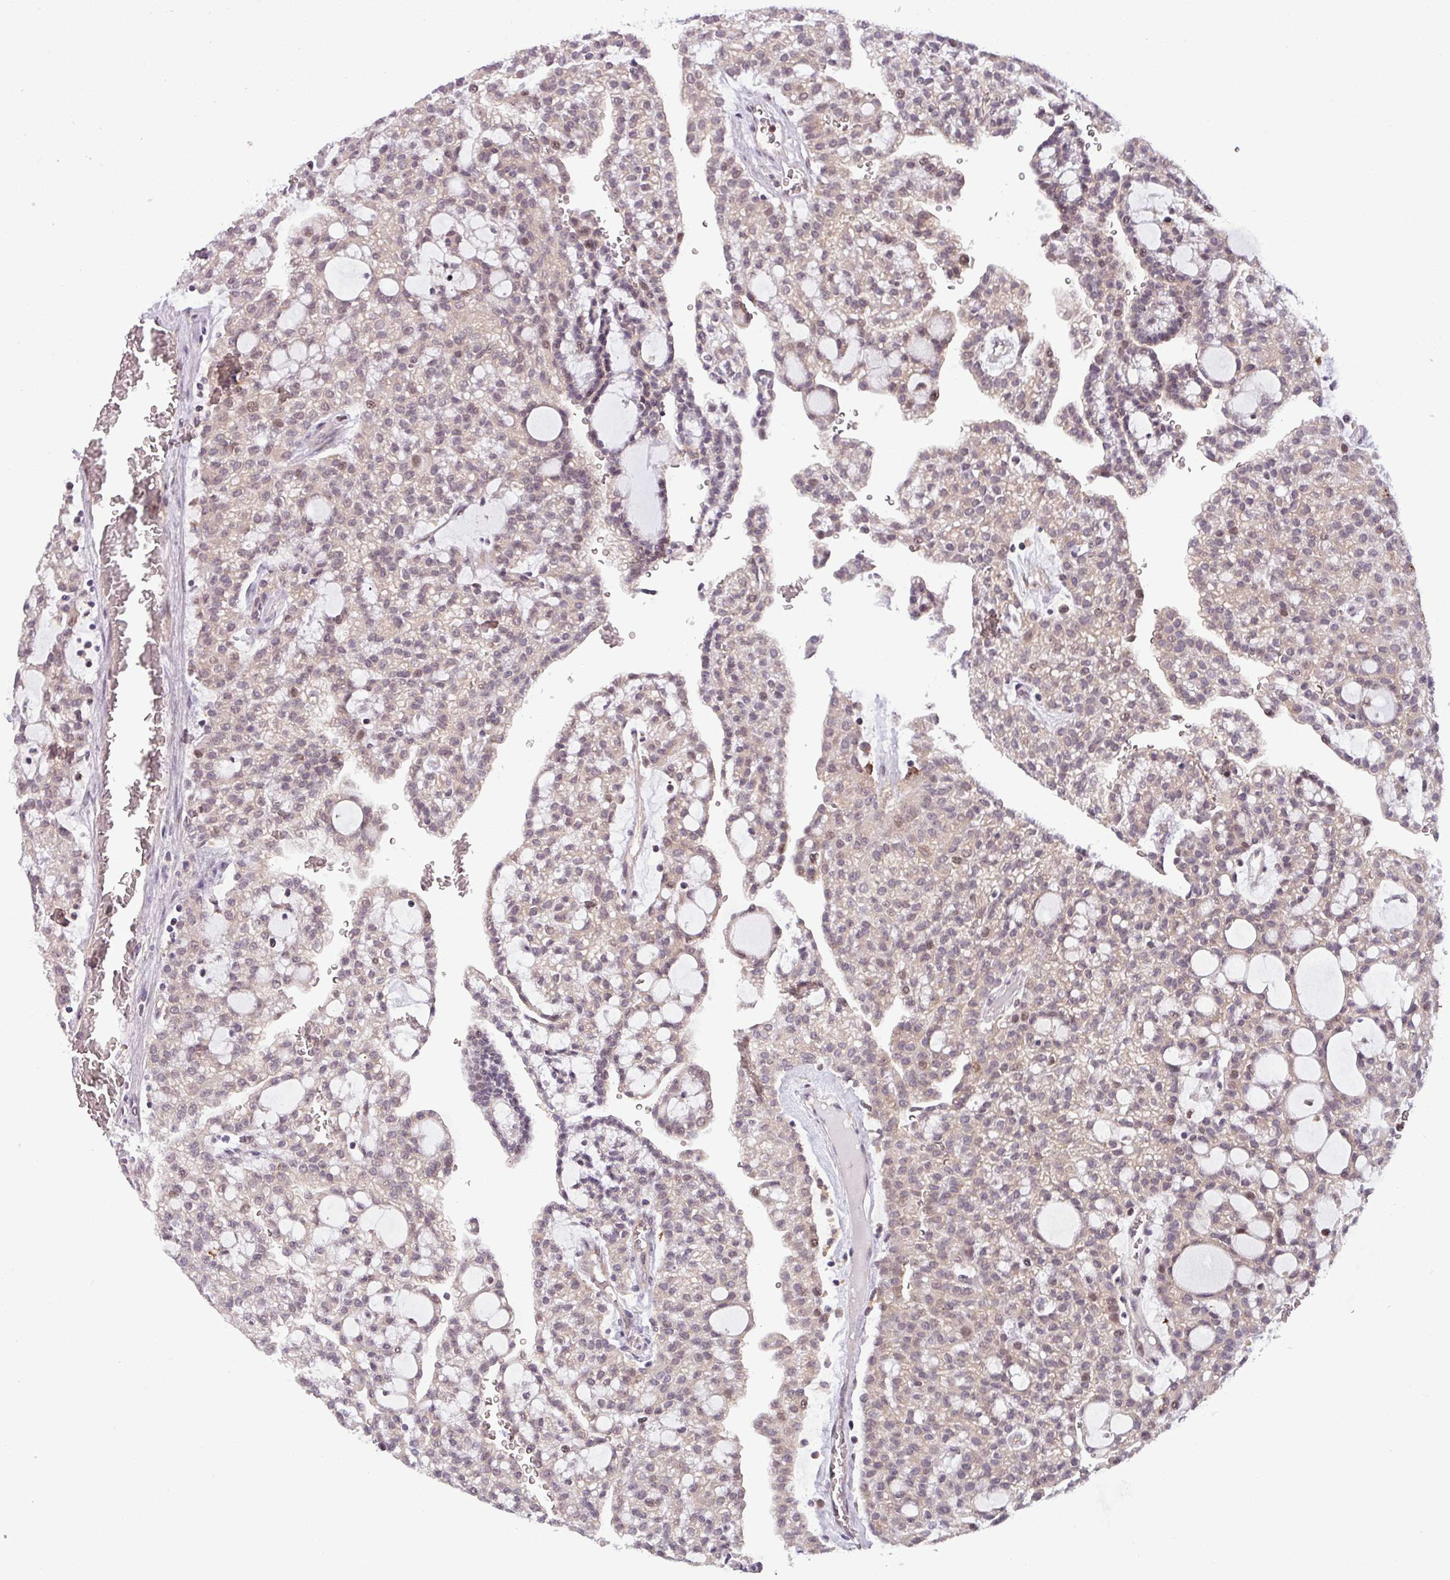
{"staining": {"intensity": "weak", "quantity": "<25%", "location": "cytoplasmic/membranous,nuclear"}, "tissue": "renal cancer", "cell_type": "Tumor cells", "image_type": "cancer", "snomed": [{"axis": "morphology", "description": "Adenocarcinoma, NOS"}, {"axis": "topography", "description": "Kidney"}], "caption": "Image shows no significant protein expression in tumor cells of renal adenocarcinoma. Brightfield microscopy of immunohistochemistry (IHC) stained with DAB (brown) and hematoxylin (blue), captured at high magnification.", "gene": "NPFFR1", "patient": {"sex": "male", "age": 63}}